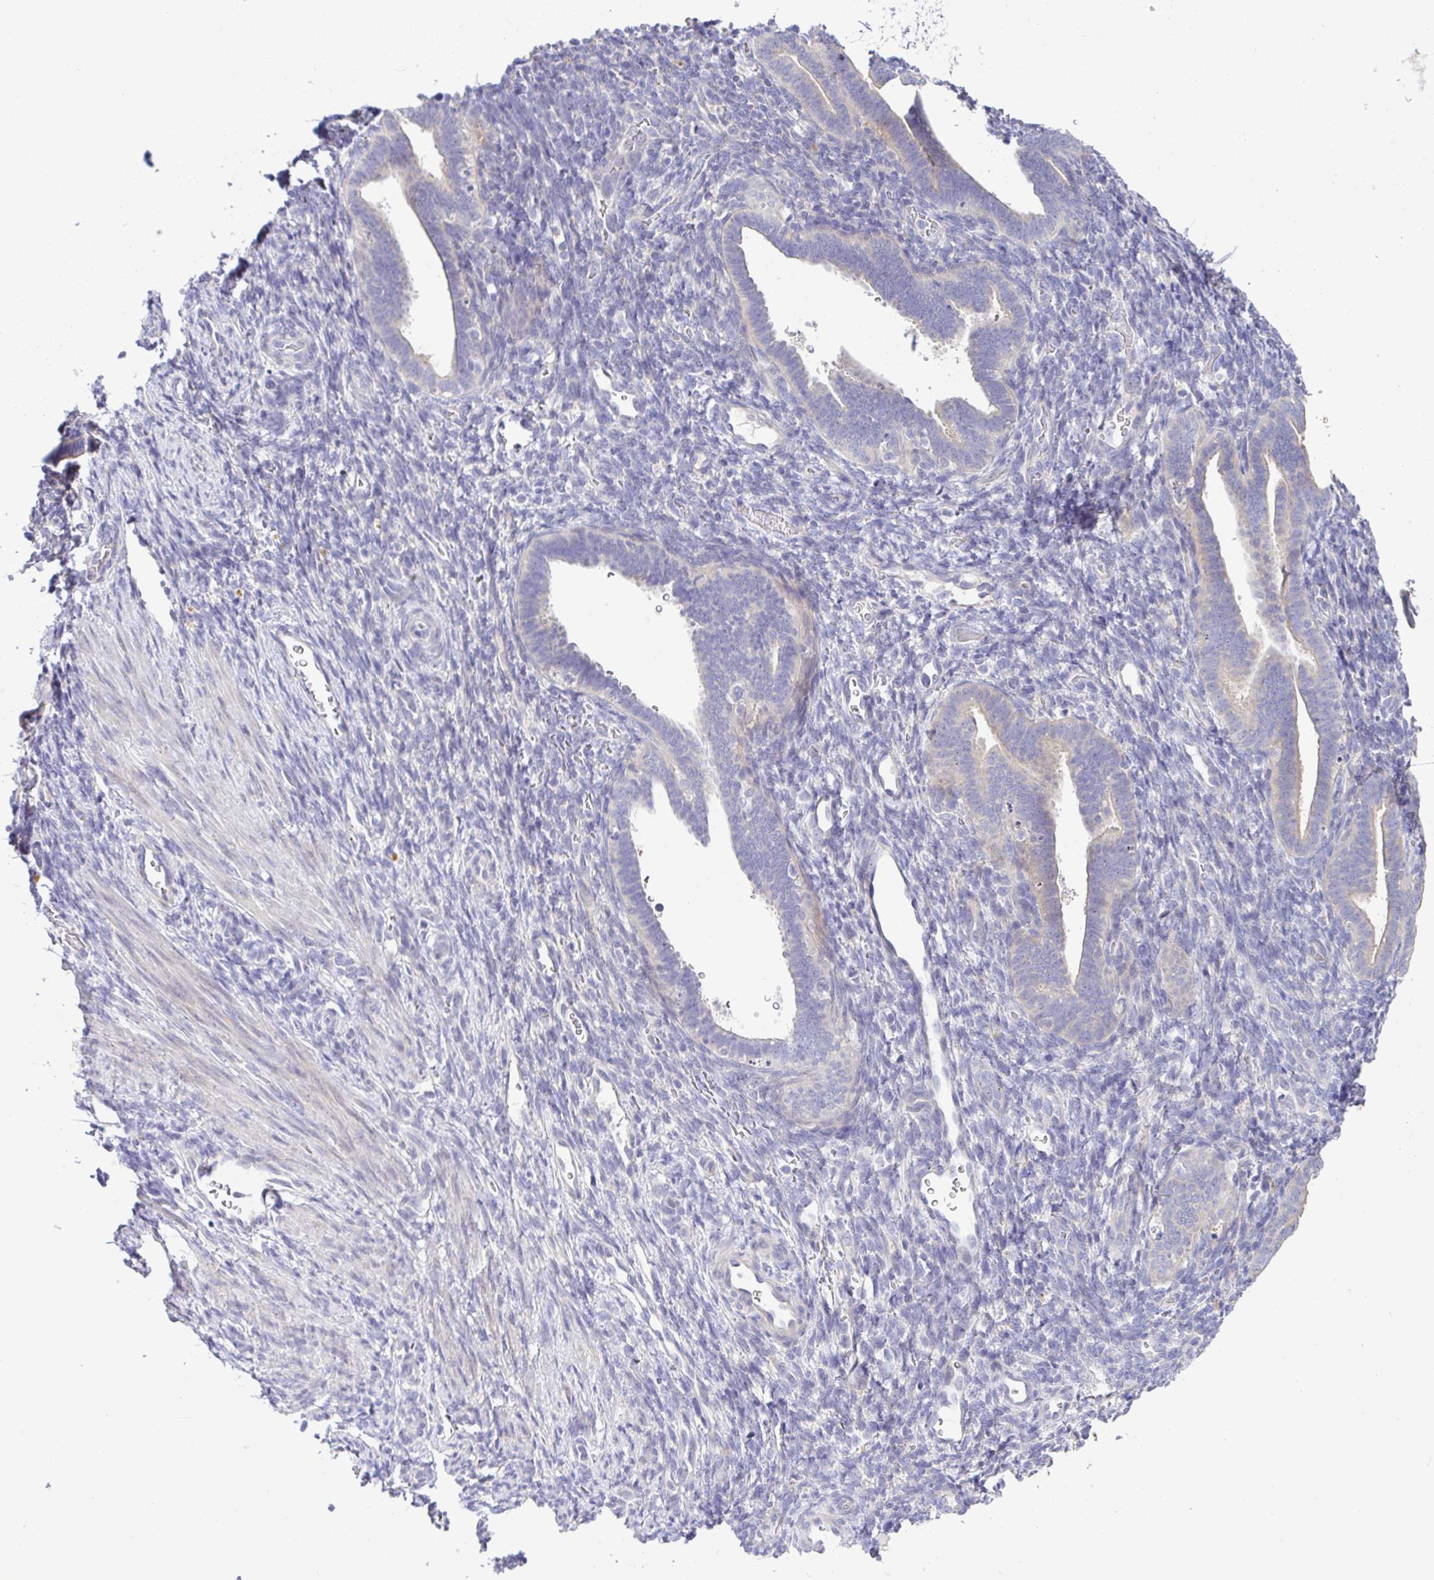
{"staining": {"intensity": "negative", "quantity": "none", "location": "none"}, "tissue": "endometrium", "cell_type": "Cells in endometrial stroma", "image_type": "normal", "snomed": [{"axis": "morphology", "description": "Normal tissue, NOS"}, {"axis": "topography", "description": "Endometrium"}], "caption": "High power microscopy histopathology image of an immunohistochemistry (IHC) photomicrograph of unremarkable endometrium, revealing no significant expression in cells in endometrial stroma. (DAB IHC visualized using brightfield microscopy, high magnification).", "gene": "EPN3", "patient": {"sex": "female", "age": 34}}